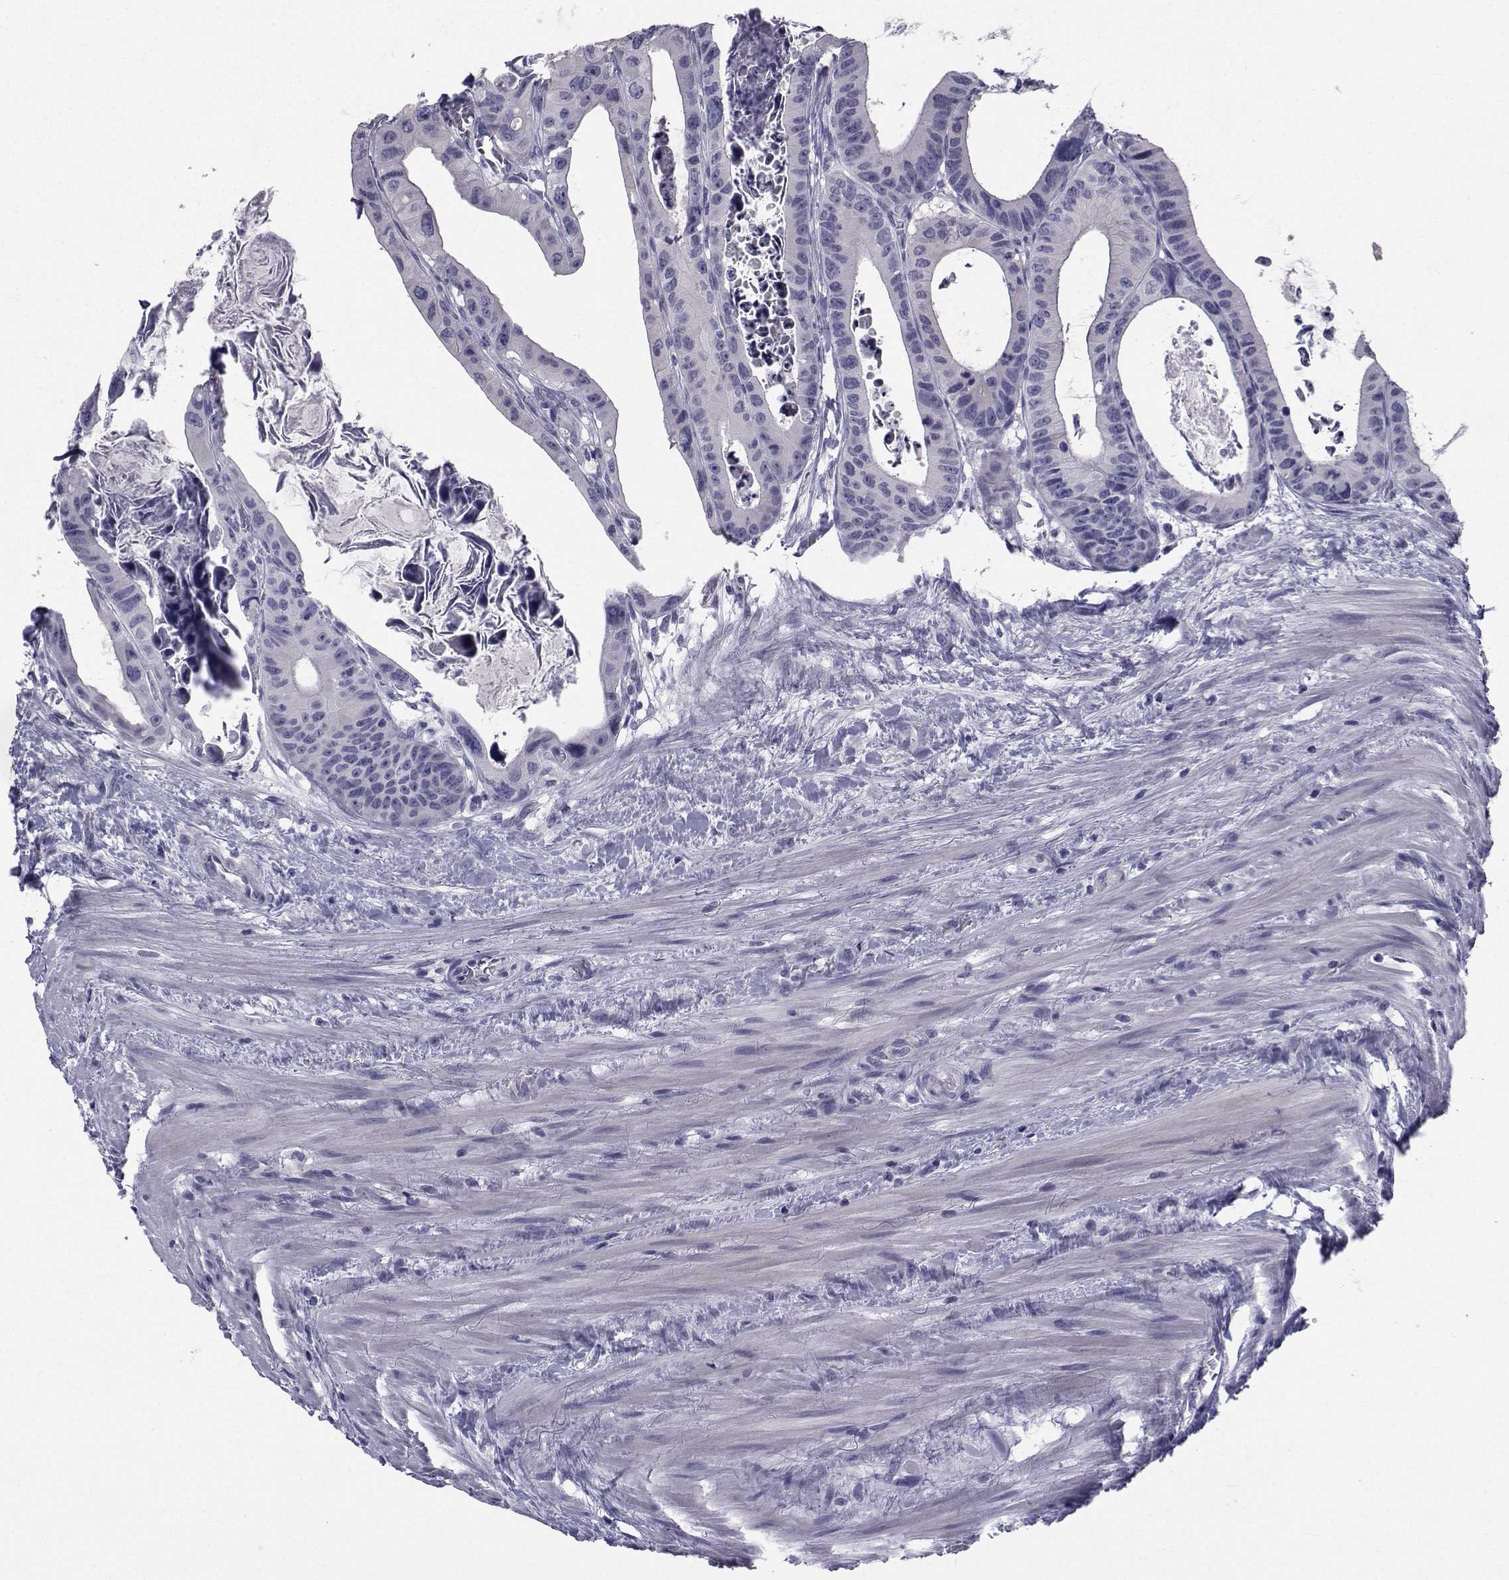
{"staining": {"intensity": "negative", "quantity": "none", "location": "none"}, "tissue": "colorectal cancer", "cell_type": "Tumor cells", "image_type": "cancer", "snomed": [{"axis": "morphology", "description": "Adenocarcinoma, NOS"}, {"axis": "topography", "description": "Rectum"}], "caption": "Immunohistochemistry photomicrograph of colorectal cancer (adenocarcinoma) stained for a protein (brown), which reveals no positivity in tumor cells.", "gene": "CHRNA1", "patient": {"sex": "male", "age": 64}}